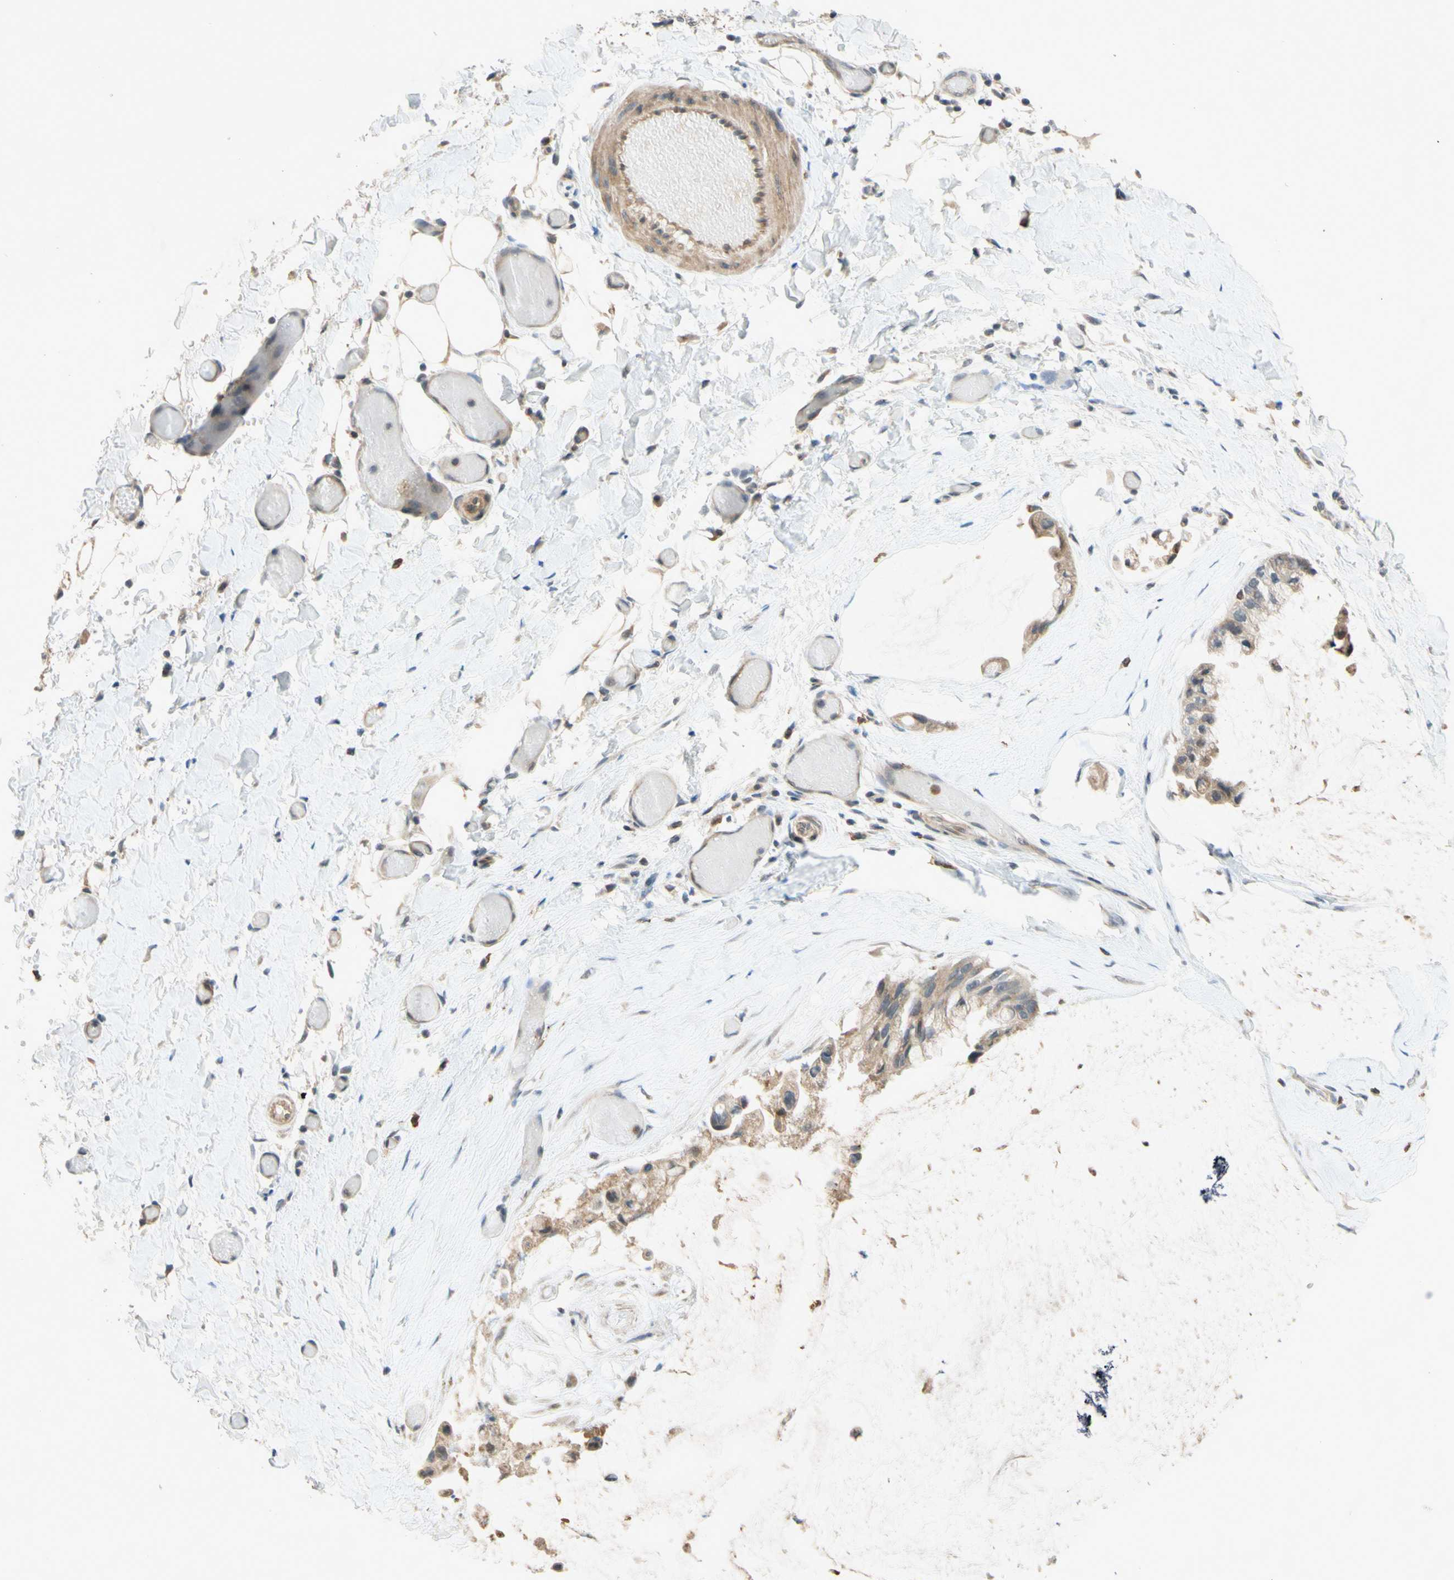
{"staining": {"intensity": "moderate", "quantity": ">75%", "location": "cytoplasmic/membranous"}, "tissue": "ovarian cancer", "cell_type": "Tumor cells", "image_type": "cancer", "snomed": [{"axis": "morphology", "description": "Cystadenocarcinoma, mucinous, NOS"}, {"axis": "topography", "description": "Ovary"}], "caption": "Ovarian mucinous cystadenocarcinoma stained for a protein (brown) demonstrates moderate cytoplasmic/membranous positive positivity in about >75% of tumor cells.", "gene": "GATA1", "patient": {"sex": "female", "age": 39}}